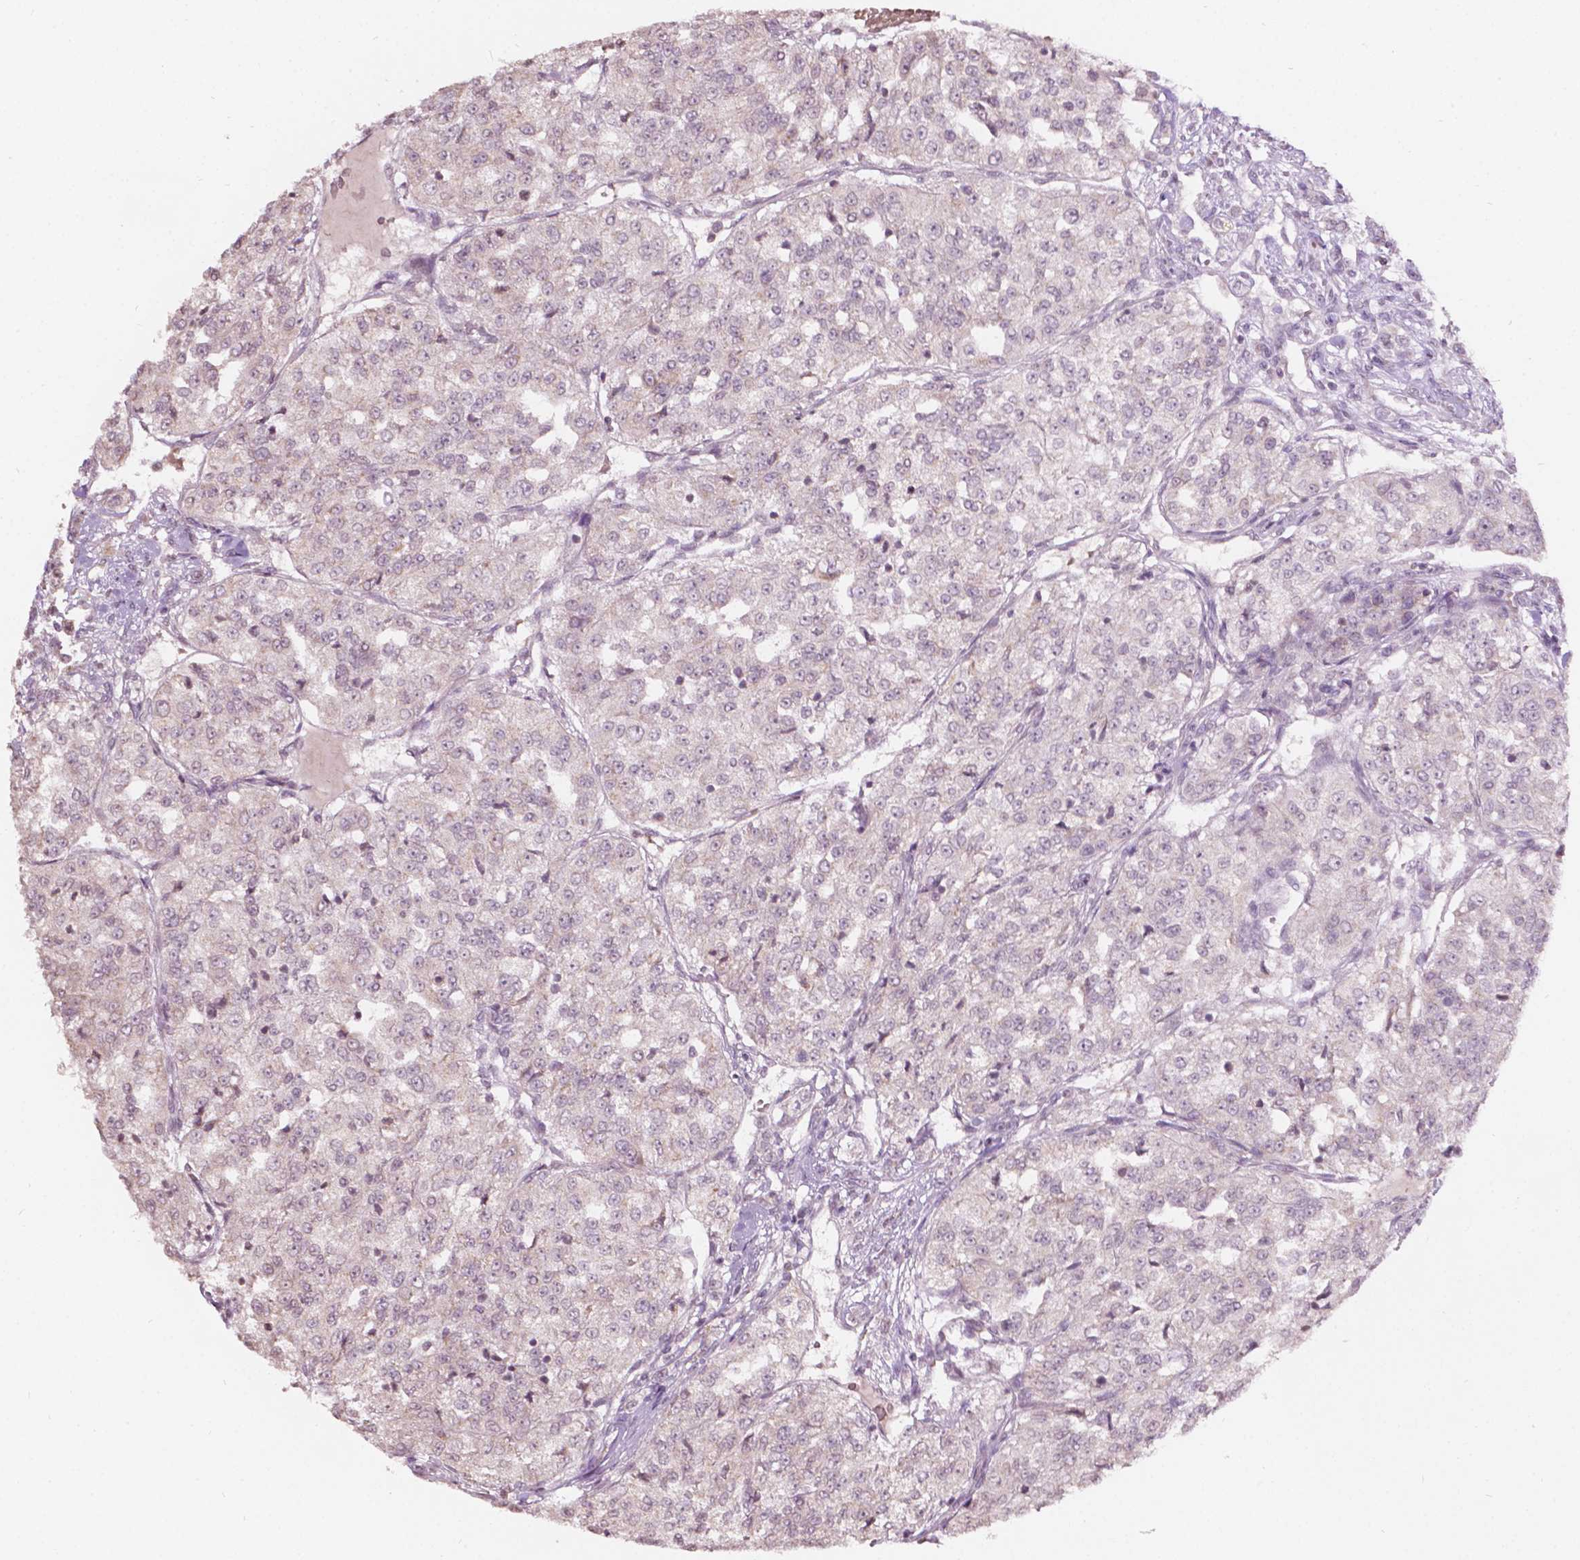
{"staining": {"intensity": "negative", "quantity": "none", "location": "none"}, "tissue": "renal cancer", "cell_type": "Tumor cells", "image_type": "cancer", "snomed": [{"axis": "morphology", "description": "Adenocarcinoma, NOS"}, {"axis": "topography", "description": "Kidney"}], "caption": "The micrograph shows no significant staining in tumor cells of renal adenocarcinoma.", "gene": "NOS1AP", "patient": {"sex": "female", "age": 63}}